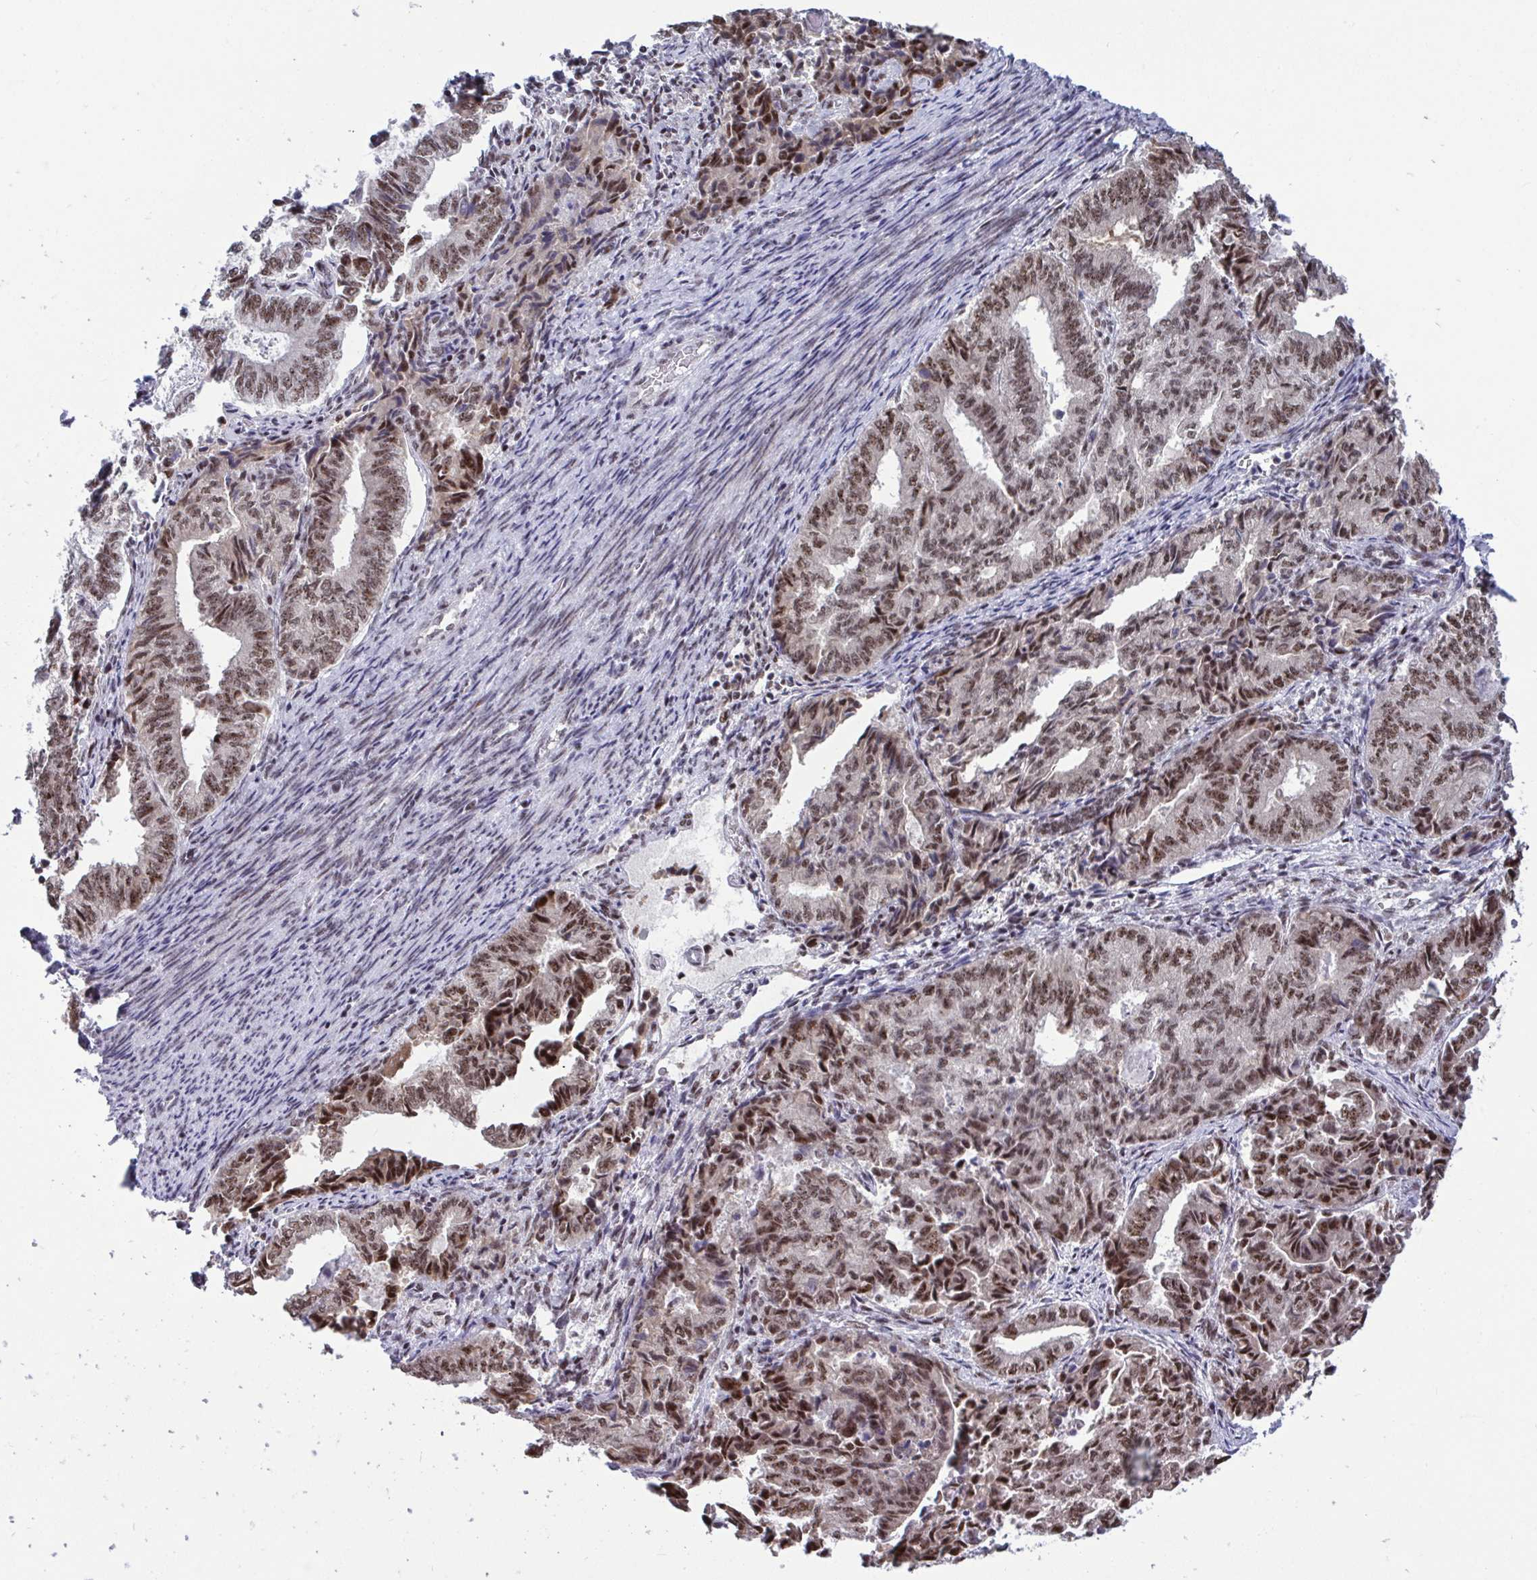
{"staining": {"intensity": "moderate", "quantity": ">75%", "location": "nuclear"}, "tissue": "endometrial cancer", "cell_type": "Tumor cells", "image_type": "cancer", "snomed": [{"axis": "morphology", "description": "Adenocarcinoma, NOS"}, {"axis": "topography", "description": "Endometrium"}], "caption": "Immunohistochemical staining of endometrial cancer reveals medium levels of moderate nuclear positivity in approximately >75% of tumor cells.", "gene": "WBP11", "patient": {"sex": "female", "age": 80}}